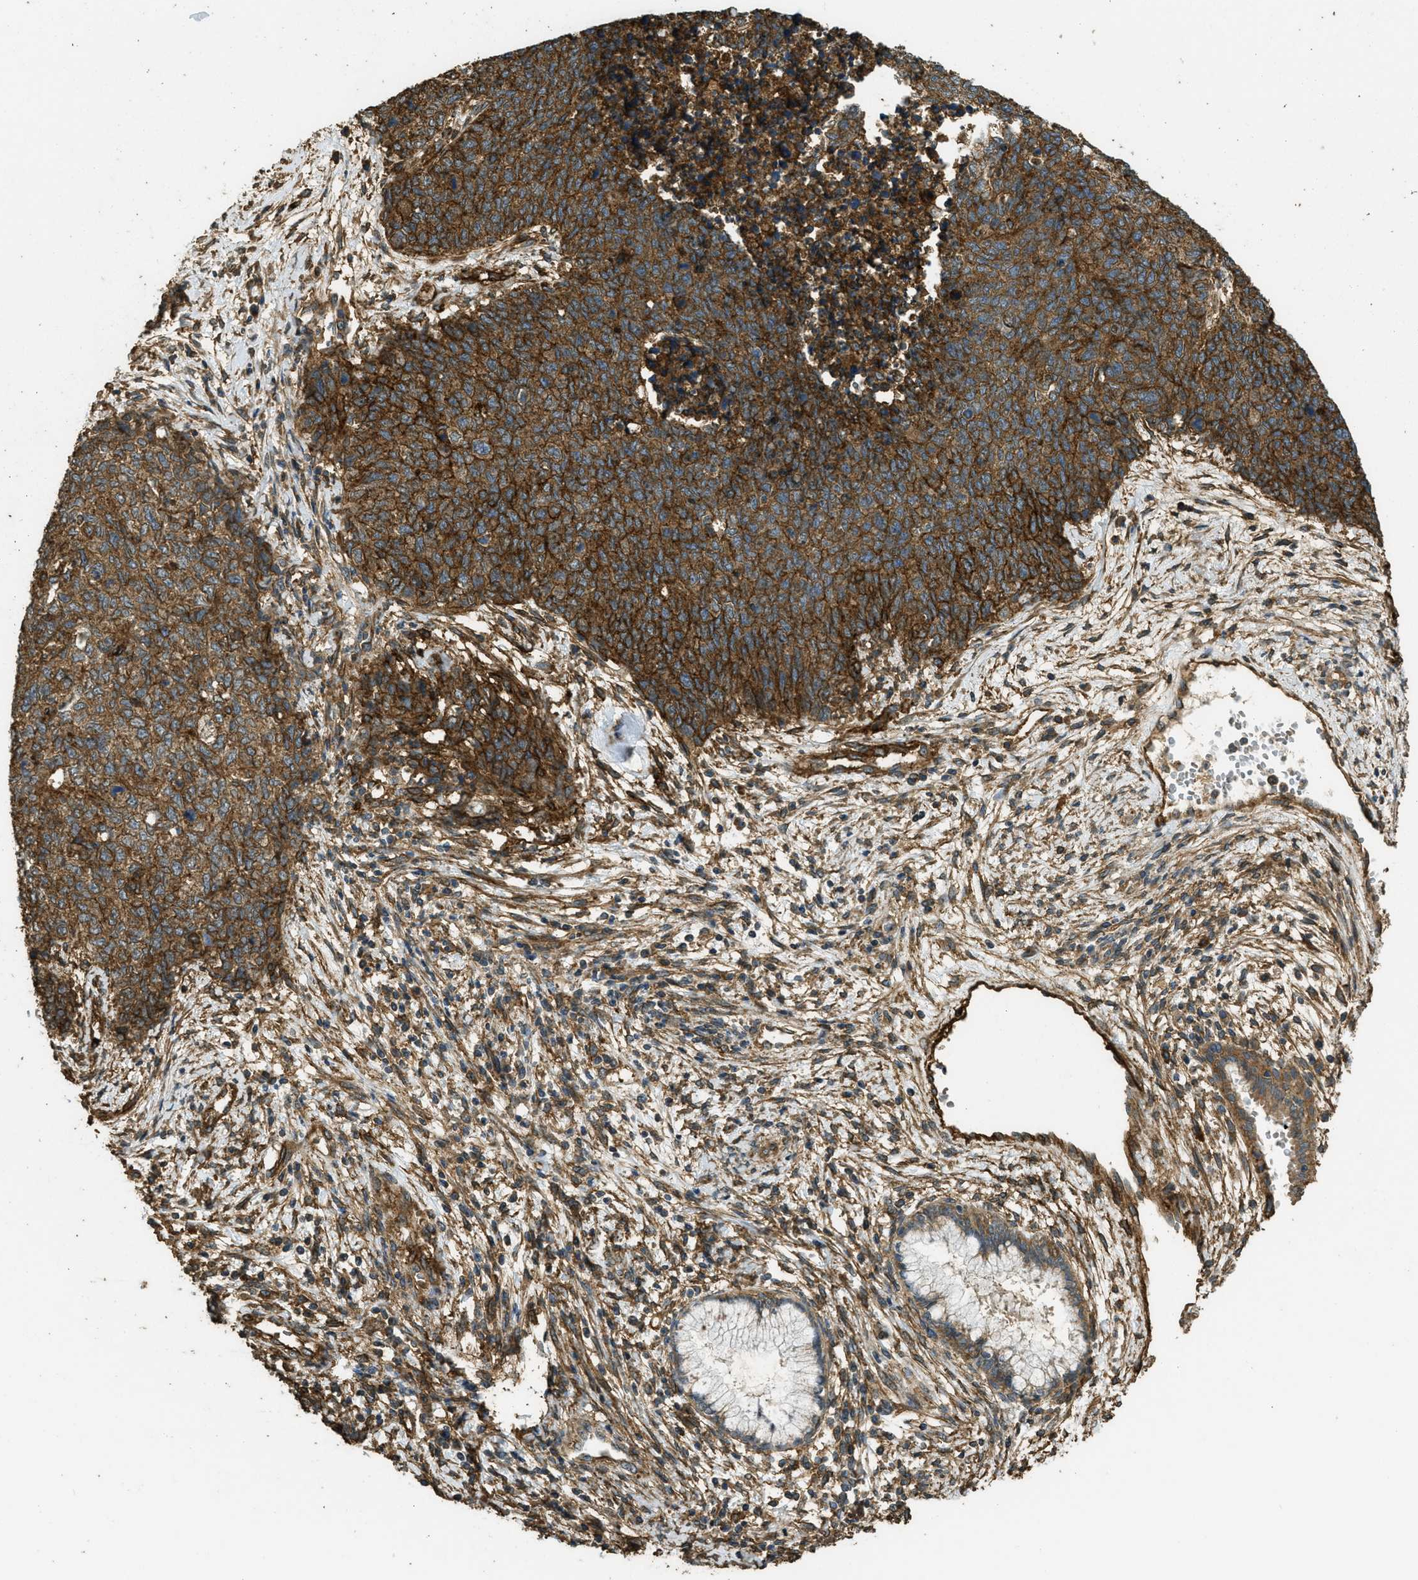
{"staining": {"intensity": "strong", "quantity": ">75%", "location": "cytoplasmic/membranous"}, "tissue": "cervical cancer", "cell_type": "Tumor cells", "image_type": "cancer", "snomed": [{"axis": "morphology", "description": "Squamous cell carcinoma, NOS"}, {"axis": "topography", "description": "Cervix"}], "caption": "Cervical cancer stained for a protein displays strong cytoplasmic/membranous positivity in tumor cells.", "gene": "CD276", "patient": {"sex": "female", "age": 63}}